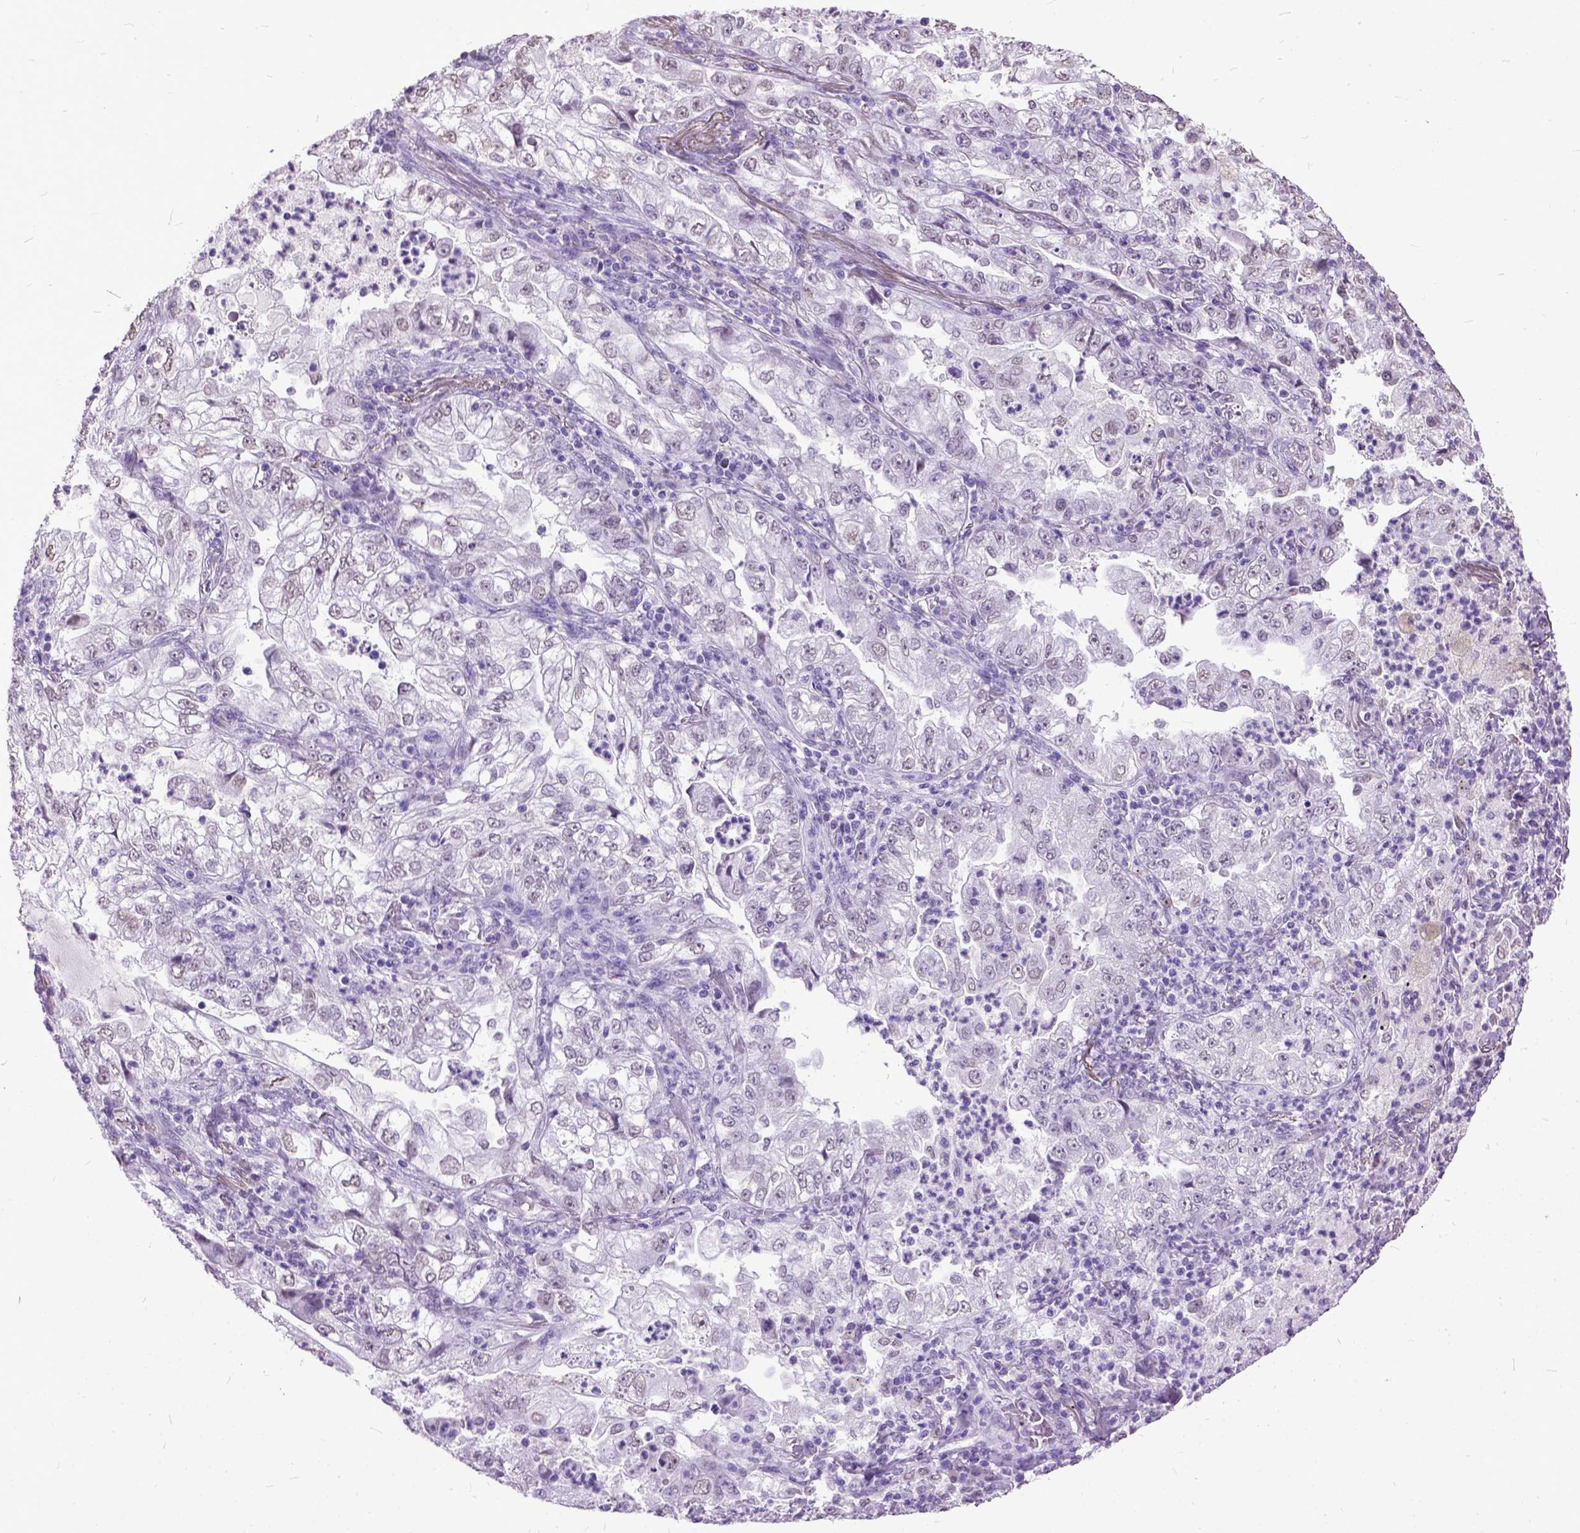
{"staining": {"intensity": "negative", "quantity": "none", "location": "none"}, "tissue": "lung cancer", "cell_type": "Tumor cells", "image_type": "cancer", "snomed": [{"axis": "morphology", "description": "Adenocarcinoma, NOS"}, {"axis": "topography", "description": "Lung"}], "caption": "The IHC micrograph has no significant positivity in tumor cells of lung adenocarcinoma tissue.", "gene": "MARCHF10", "patient": {"sex": "female", "age": 73}}